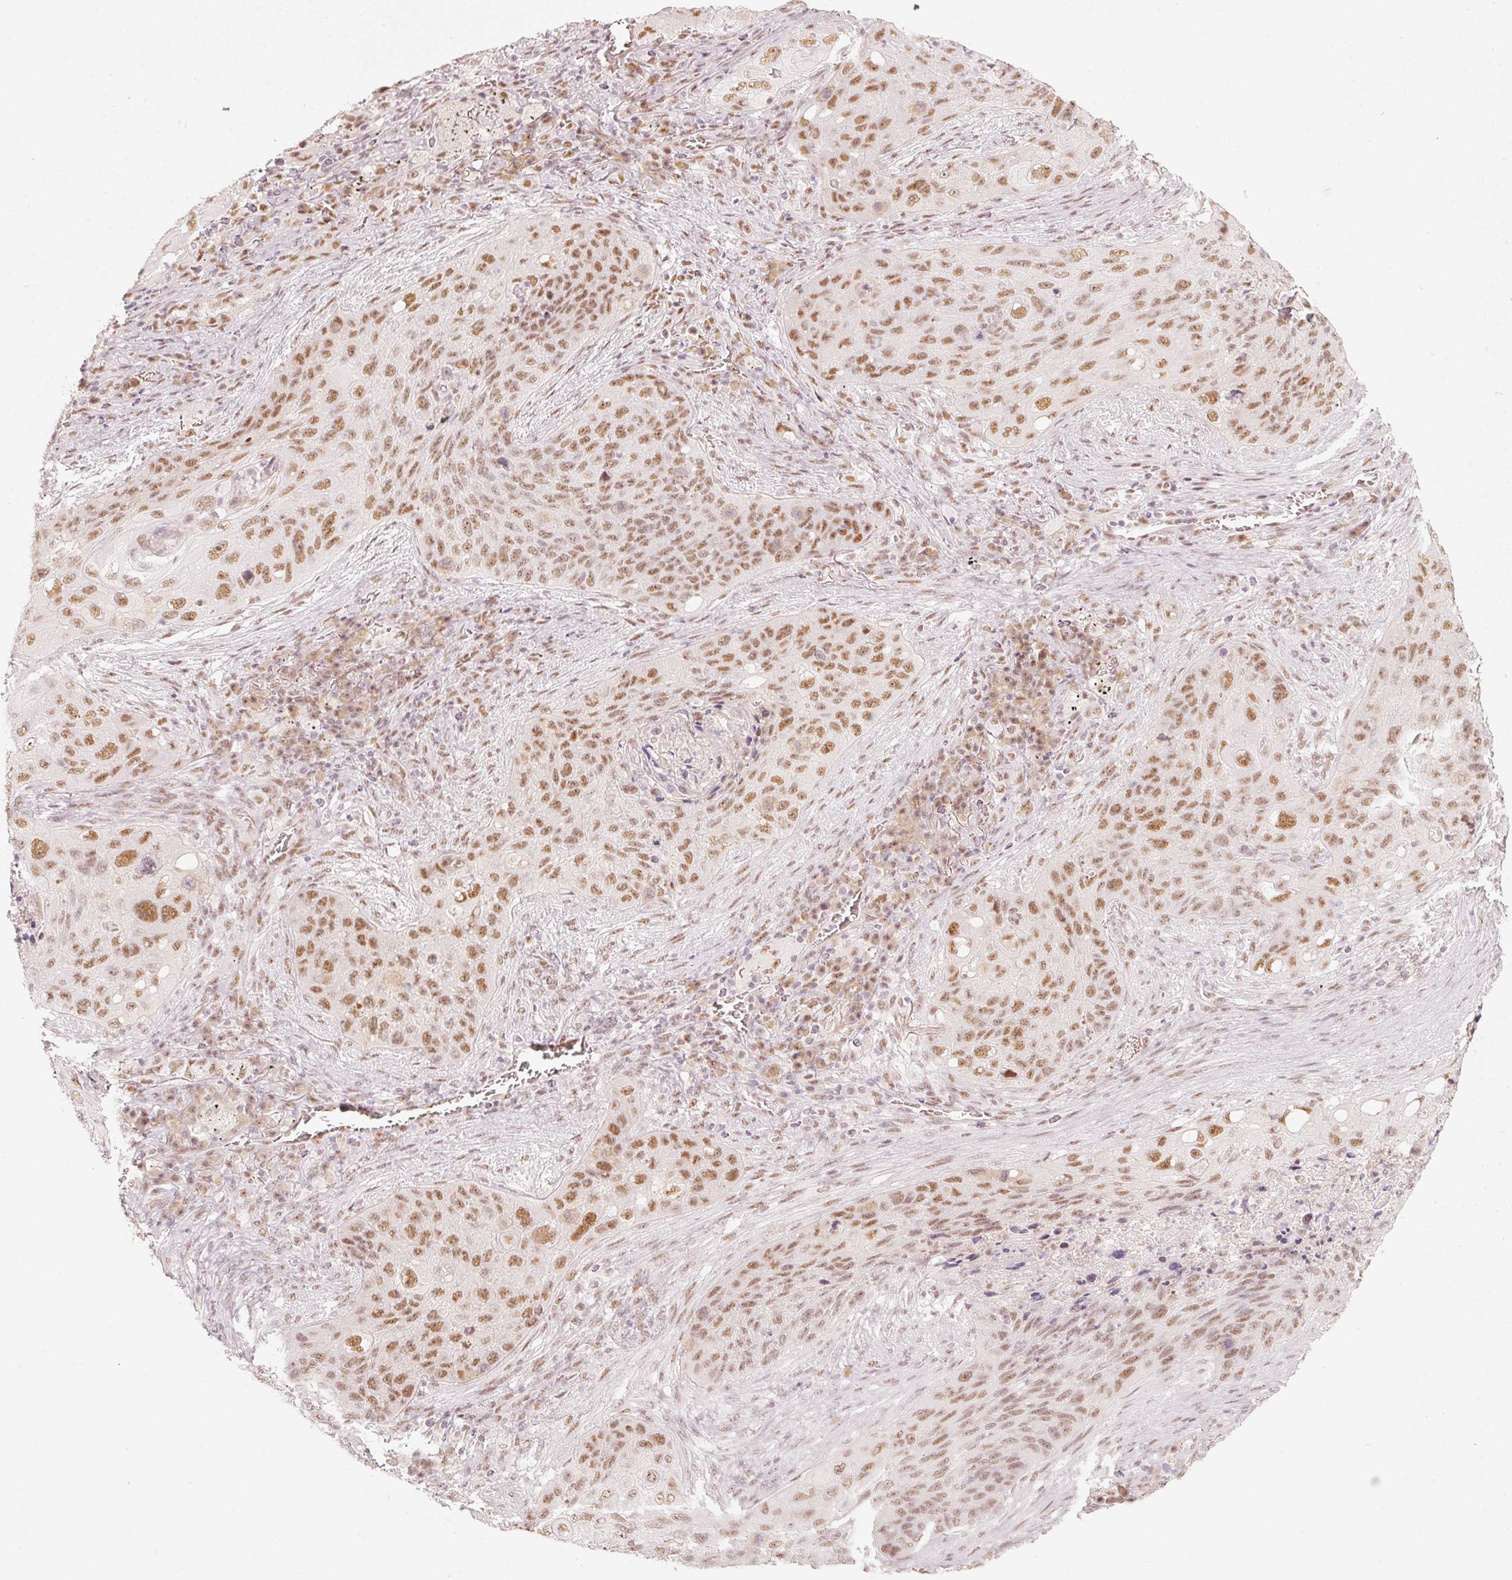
{"staining": {"intensity": "moderate", "quantity": ">75%", "location": "nuclear"}, "tissue": "lung cancer", "cell_type": "Tumor cells", "image_type": "cancer", "snomed": [{"axis": "morphology", "description": "Squamous cell carcinoma, NOS"}, {"axis": "topography", "description": "Lung"}], "caption": "Immunohistochemical staining of human lung cancer reveals medium levels of moderate nuclear protein positivity in about >75% of tumor cells.", "gene": "PPP1R10", "patient": {"sex": "female", "age": 63}}